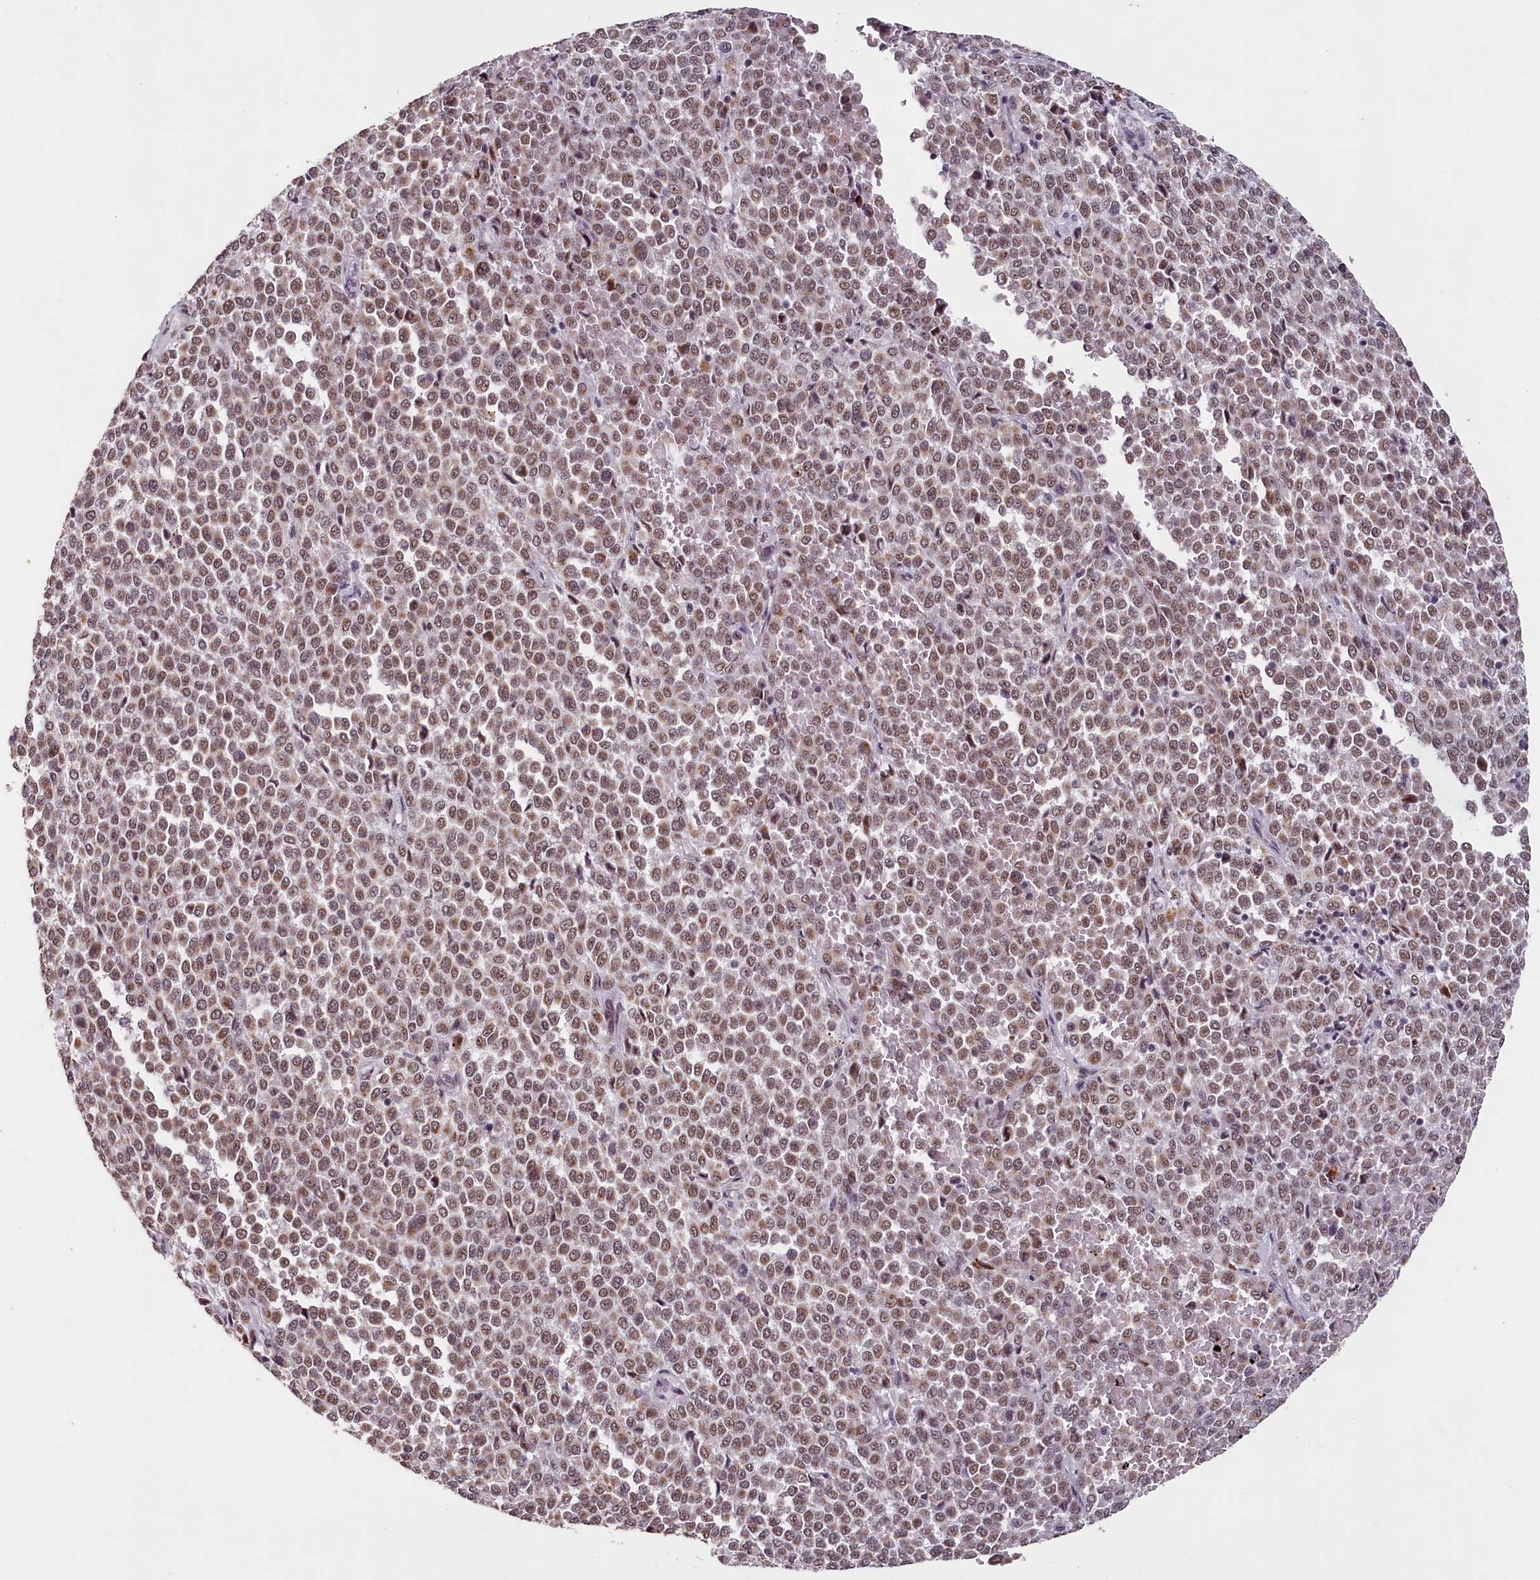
{"staining": {"intensity": "moderate", "quantity": ">75%", "location": "nuclear"}, "tissue": "melanoma", "cell_type": "Tumor cells", "image_type": "cancer", "snomed": [{"axis": "morphology", "description": "Malignant melanoma, Metastatic site"}, {"axis": "topography", "description": "Pancreas"}], "caption": "Immunohistochemical staining of human malignant melanoma (metastatic site) reveals medium levels of moderate nuclear protein positivity in about >75% of tumor cells.", "gene": "PDE6D", "patient": {"sex": "female", "age": 30}}